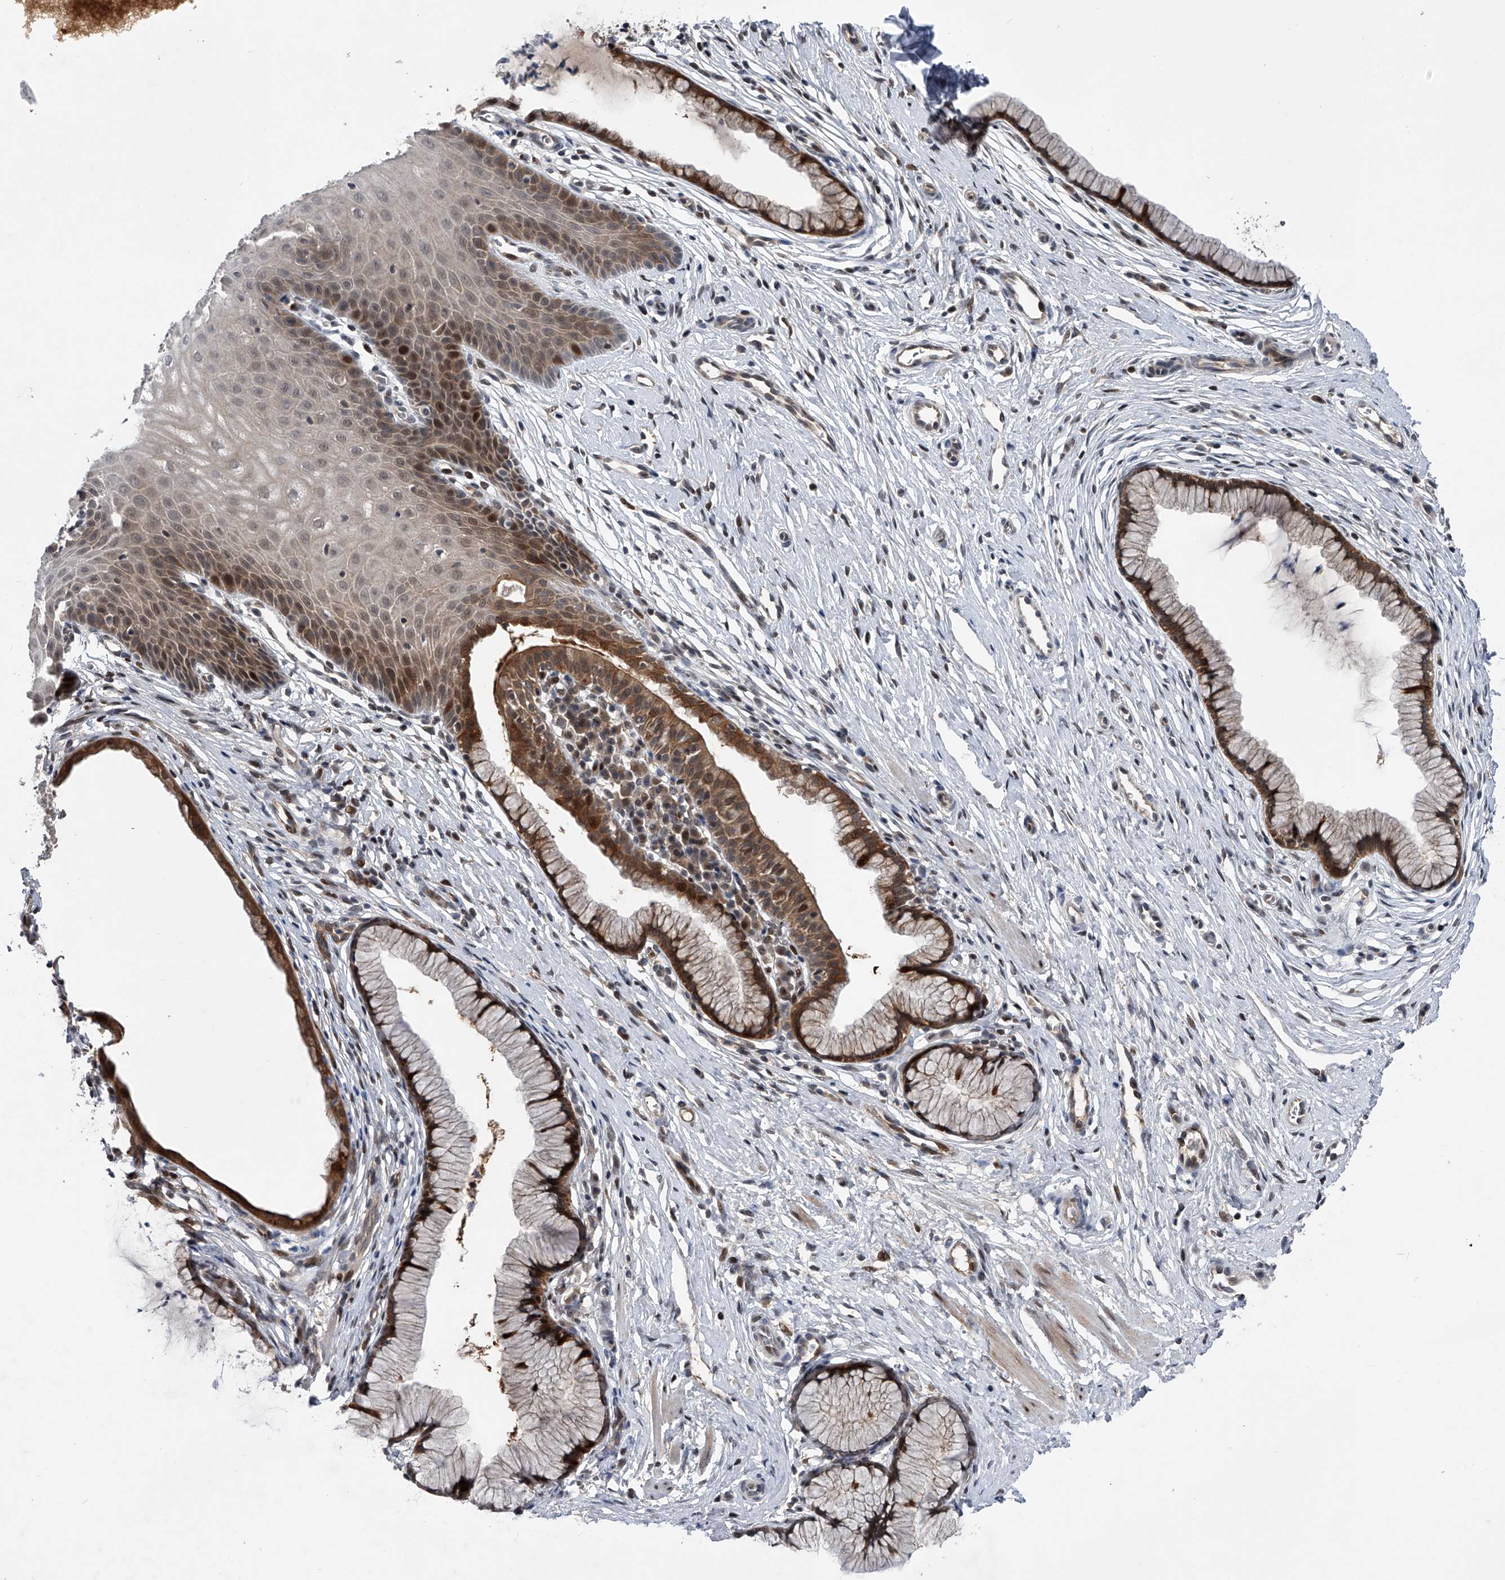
{"staining": {"intensity": "moderate", "quantity": ">75%", "location": "cytoplasmic/membranous,nuclear"}, "tissue": "cervix", "cell_type": "Glandular cells", "image_type": "normal", "snomed": [{"axis": "morphology", "description": "Normal tissue, NOS"}, {"axis": "topography", "description": "Cervix"}], "caption": "Immunohistochemical staining of benign human cervix displays medium levels of moderate cytoplasmic/membranous,nuclear staining in about >75% of glandular cells.", "gene": "RWDD2A", "patient": {"sex": "female", "age": 36}}